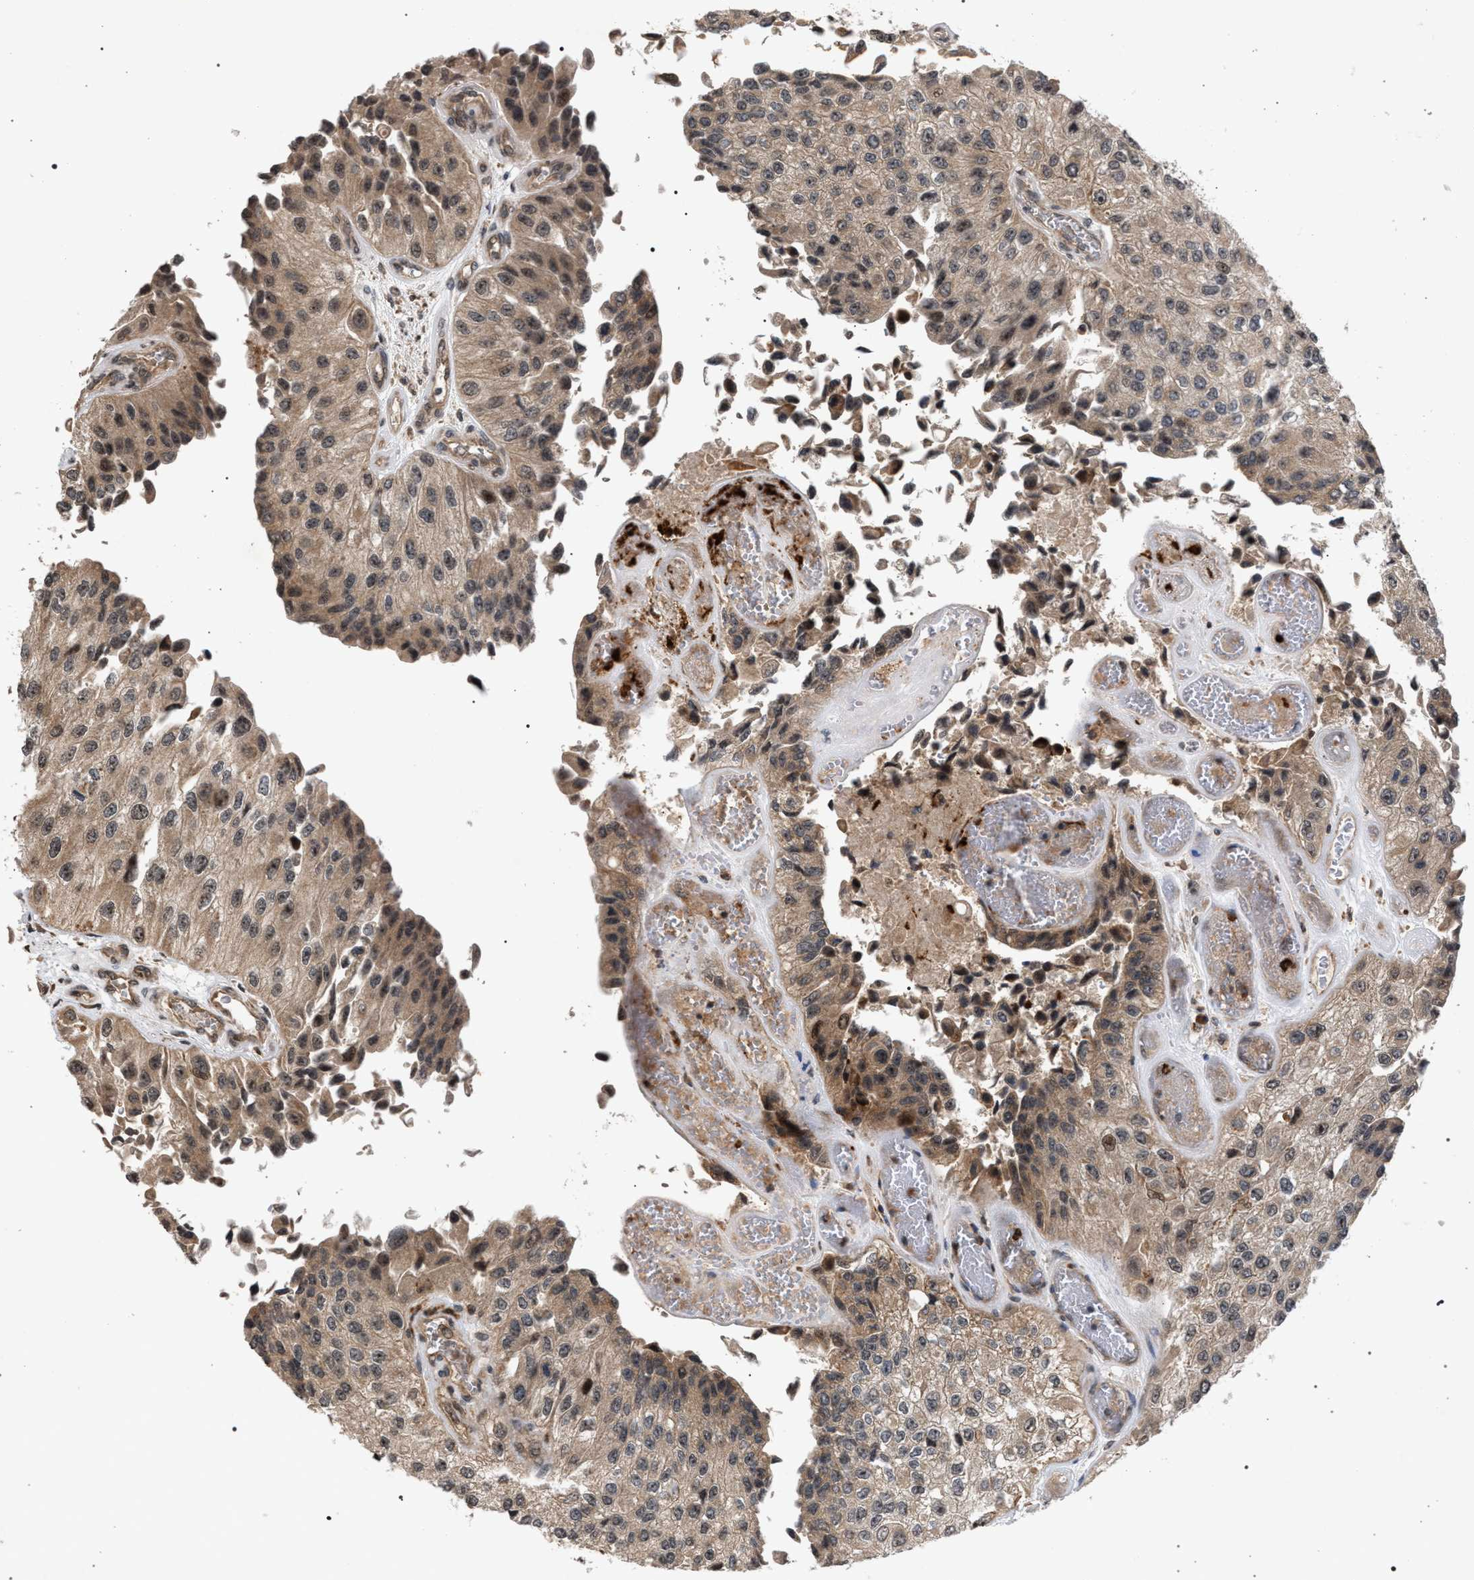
{"staining": {"intensity": "weak", "quantity": ">75%", "location": "cytoplasmic/membranous,nuclear"}, "tissue": "urothelial cancer", "cell_type": "Tumor cells", "image_type": "cancer", "snomed": [{"axis": "morphology", "description": "Urothelial carcinoma, High grade"}, {"axis": "topography", "description": "Kidney"}, {"axis": "topography", "description": "Urinary bladder"}], "caption": "Immunohistochemistry micrograph of human urothelial carcinoma (high-grade) stained for a protein (brown), which demonstrates low levels of weak cytoplasmic/membranous and nuclear expression in approximately >75% of tumor cells.", "gene": "IRAK4", "patient": {"sex": "male", "age": 77}}